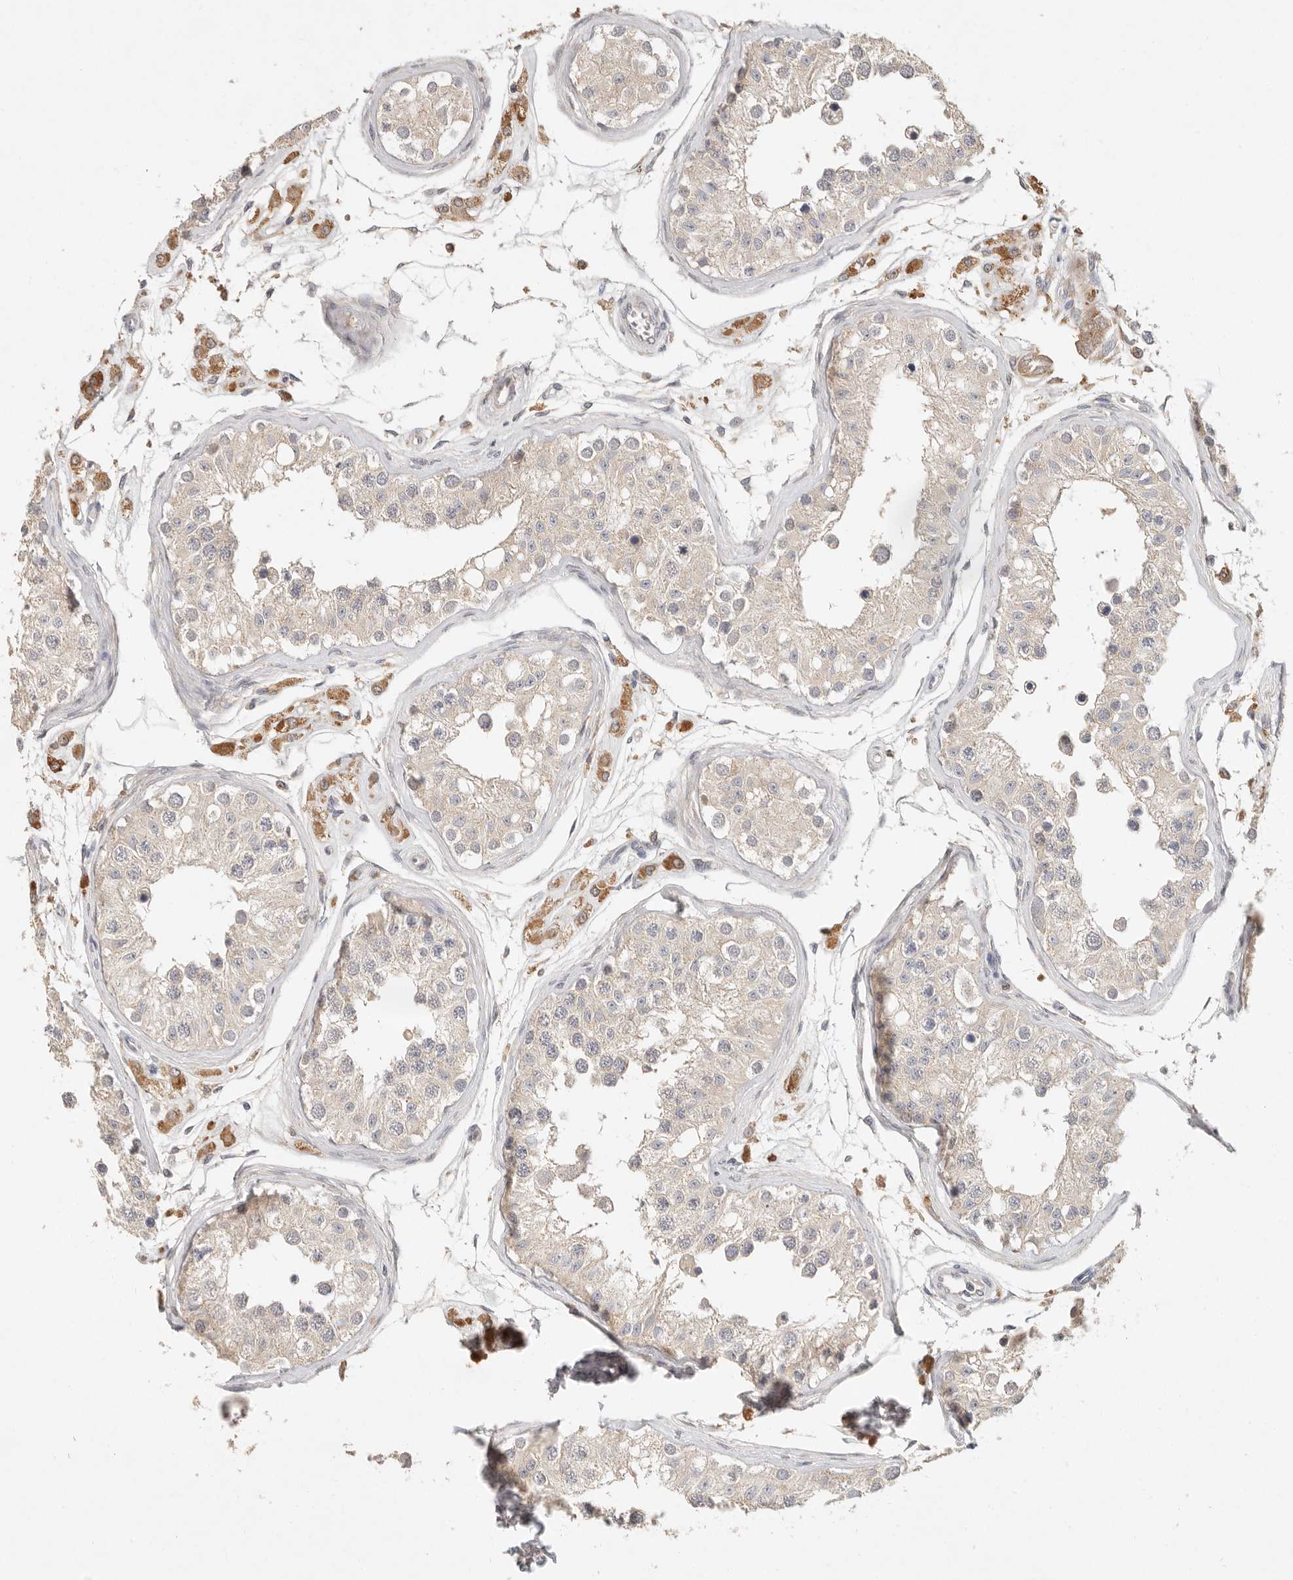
{"staining": {"intensity": "negative", "quantity": "none", "location": "none"}, "tissue": "testis", "cell_type": "Cells in seminiferous ducts", "image_type": "normal", "snomed": [{"axis": "morphology", "description": "Normal tissue, NOS"}, {"axis": "morphology", "description": "Adenocarcinoma, metastatic, NOS"}, {"axis": "topography", "description": "Testis"}], "caption": "Immunohistochemistry of unremarkable testis exhibits no staining in cells in seminiferous ducts. (DAB immunohistochemistry visualized using brightfield microscopy, high magnification).", "gene": "ARHGEF10L", "patient": {"sex": "male", "age": 26}}